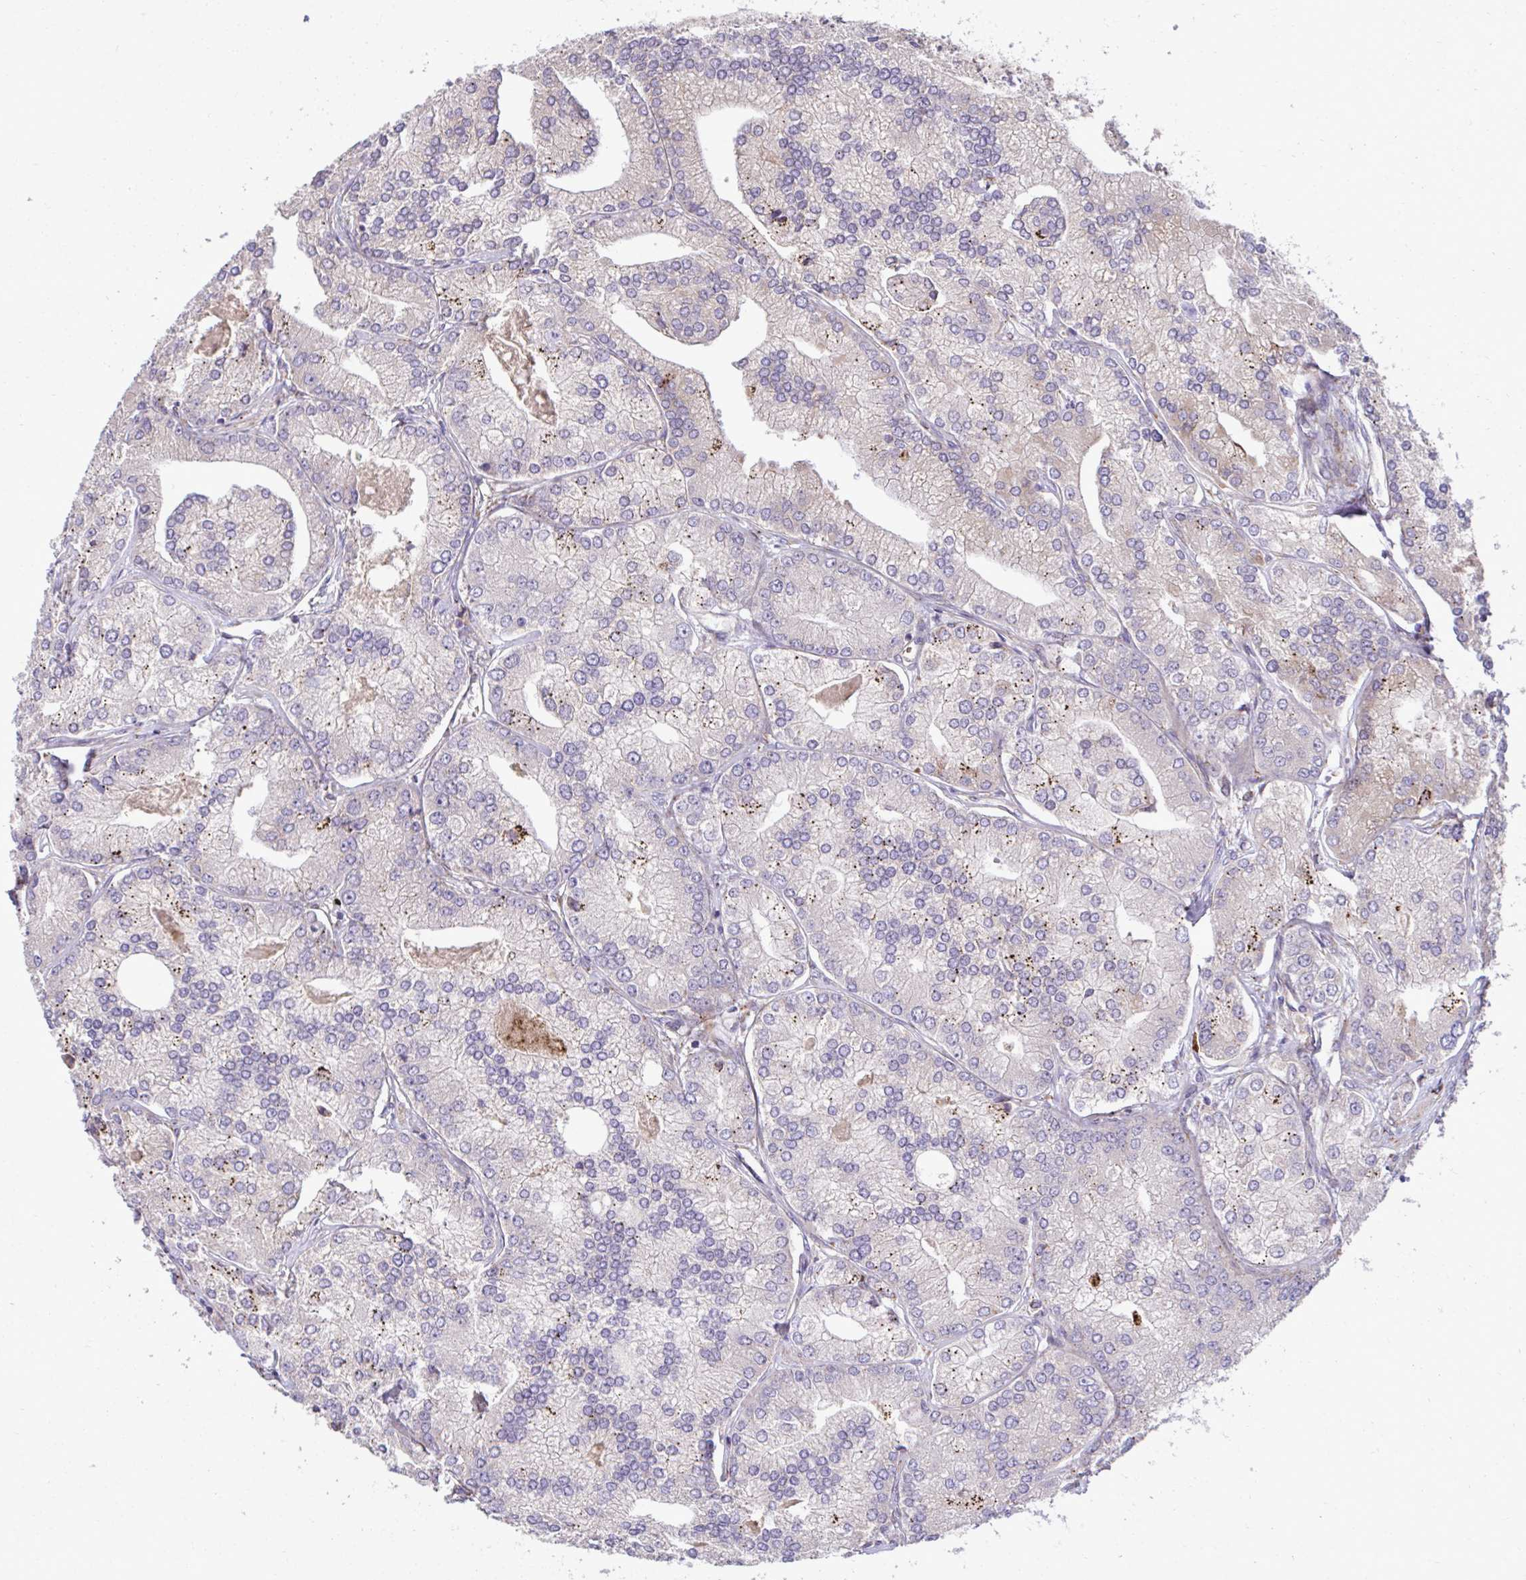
{"staining": {"intensity": "weak", "quantity": "25%-75%", "location": "cytoplasmic/membranous"}, "tissue": "prostate cancer", "cell_type": "Tumor cells", "image_type": "cancer", "snomed": [{"axis": "morphology", "description": "Adenocarcinoma, High grade"}, {"axis": "topography", "description": "Prostate"}], "caption": "IHC histopathology image of neoplastic tissue: prostate high-grade adenocarcinoma stained using IHC exhibits low levels of weak protein expression localized specifically in the cytoplasmic/membranous of tumor cells, appearing as a cytoplasmic/membranous brown color.", "gene": "LIMS1", "patient": {"sex": "male", "age": 61}}